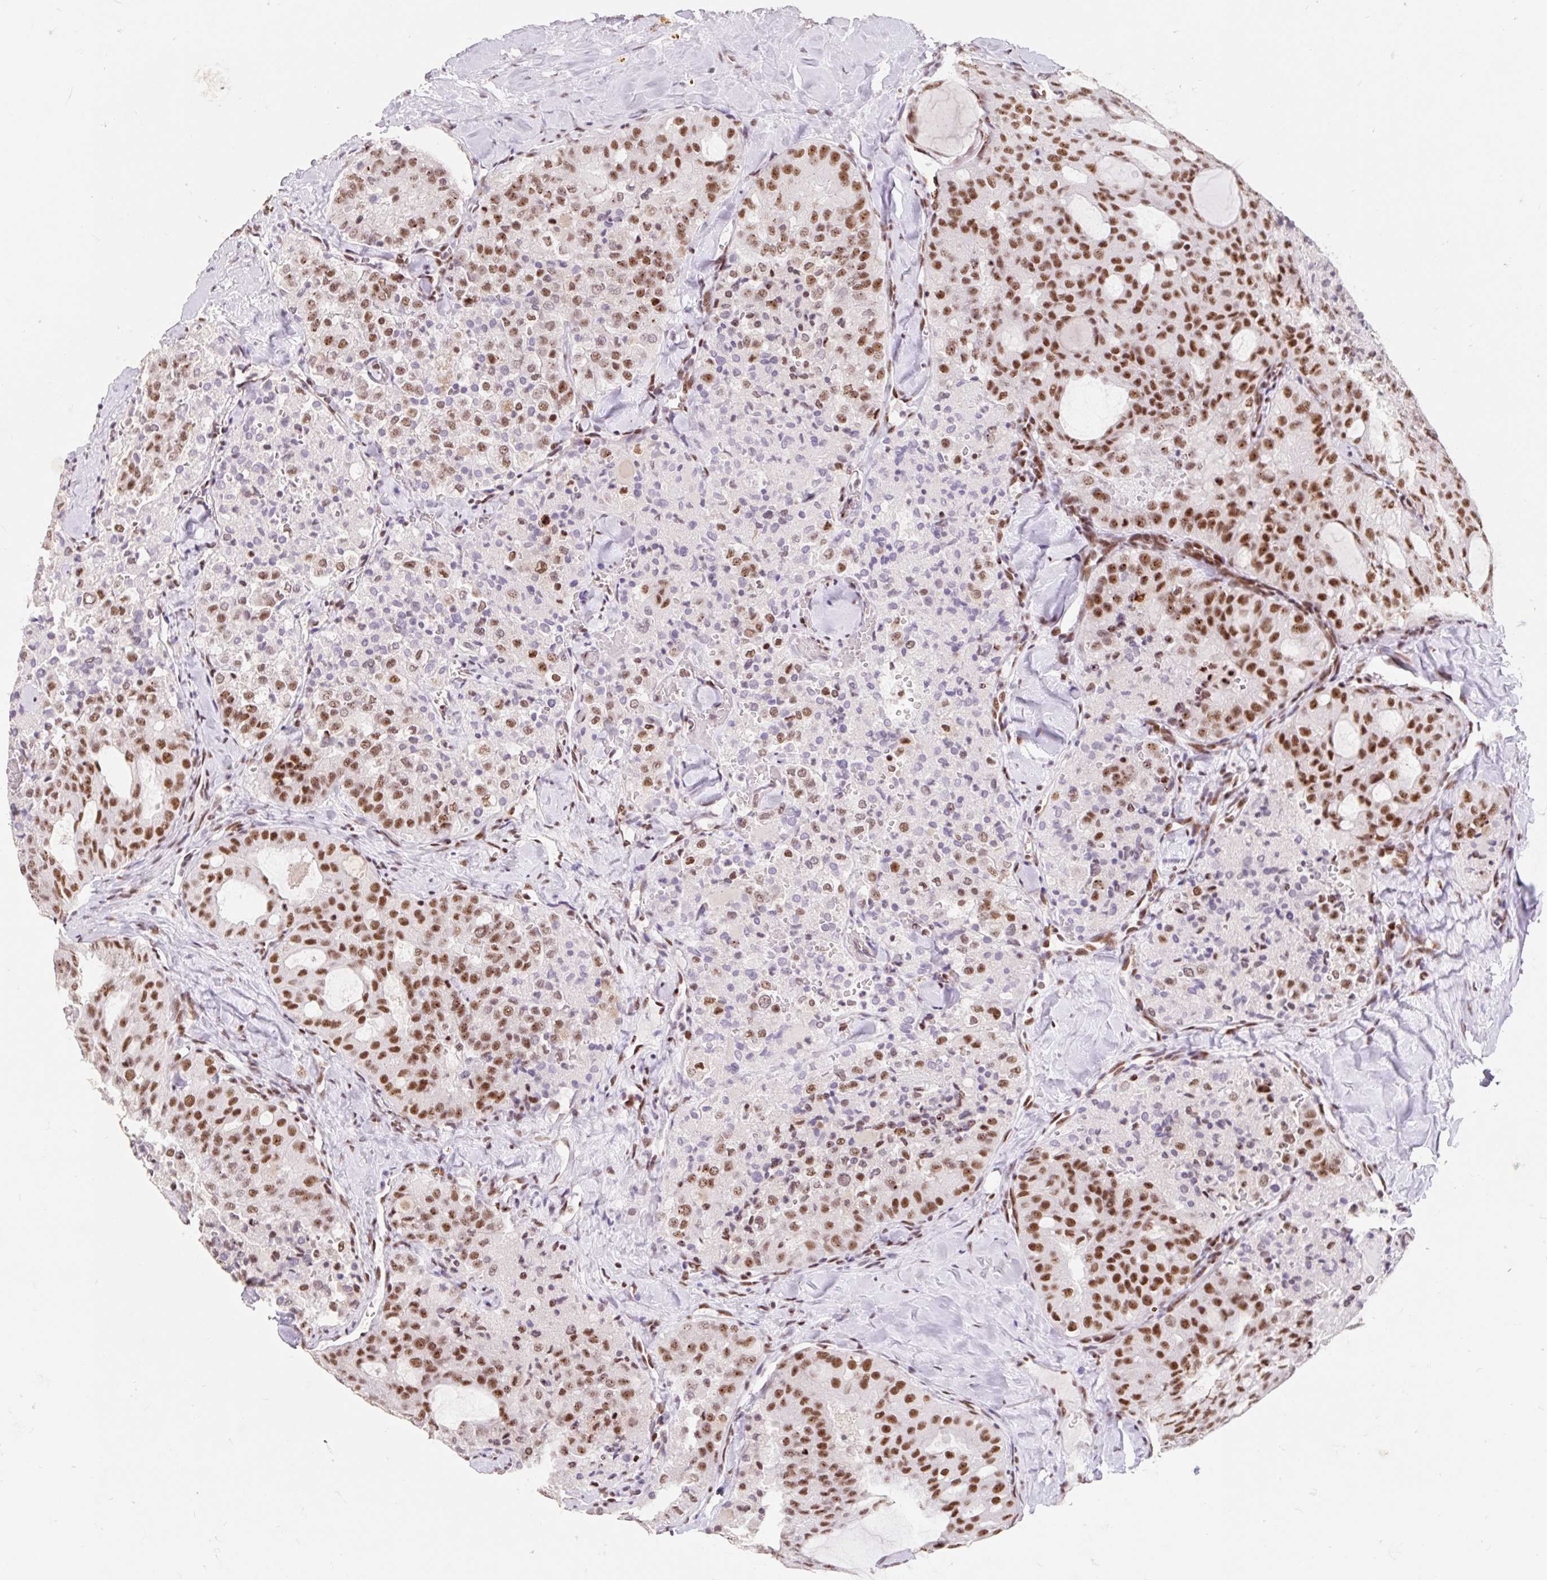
{"staining": {"intensity": "strong", "quantity": "25%-75%", "location": "nuclear"}, "tissue": "thyroid cancer", "cell_type": "Tumor cells", "image_type": "cancer", "snomed": [{"axis": "morphology", "description": "Follicular adenoma carcinoma, NOS"}, {"axis": "topography", "description": "Thyroid gland"}], "caption": "Tumor cells reveal high levels of strong nuclear positivity in about 25%-75% of cells in human thyroid cancer (follicular adenoma carcinoma). Nuclei are stained in blue.", "gene": "SRSF10", "patient": {"sex": "male", "age": 75}}